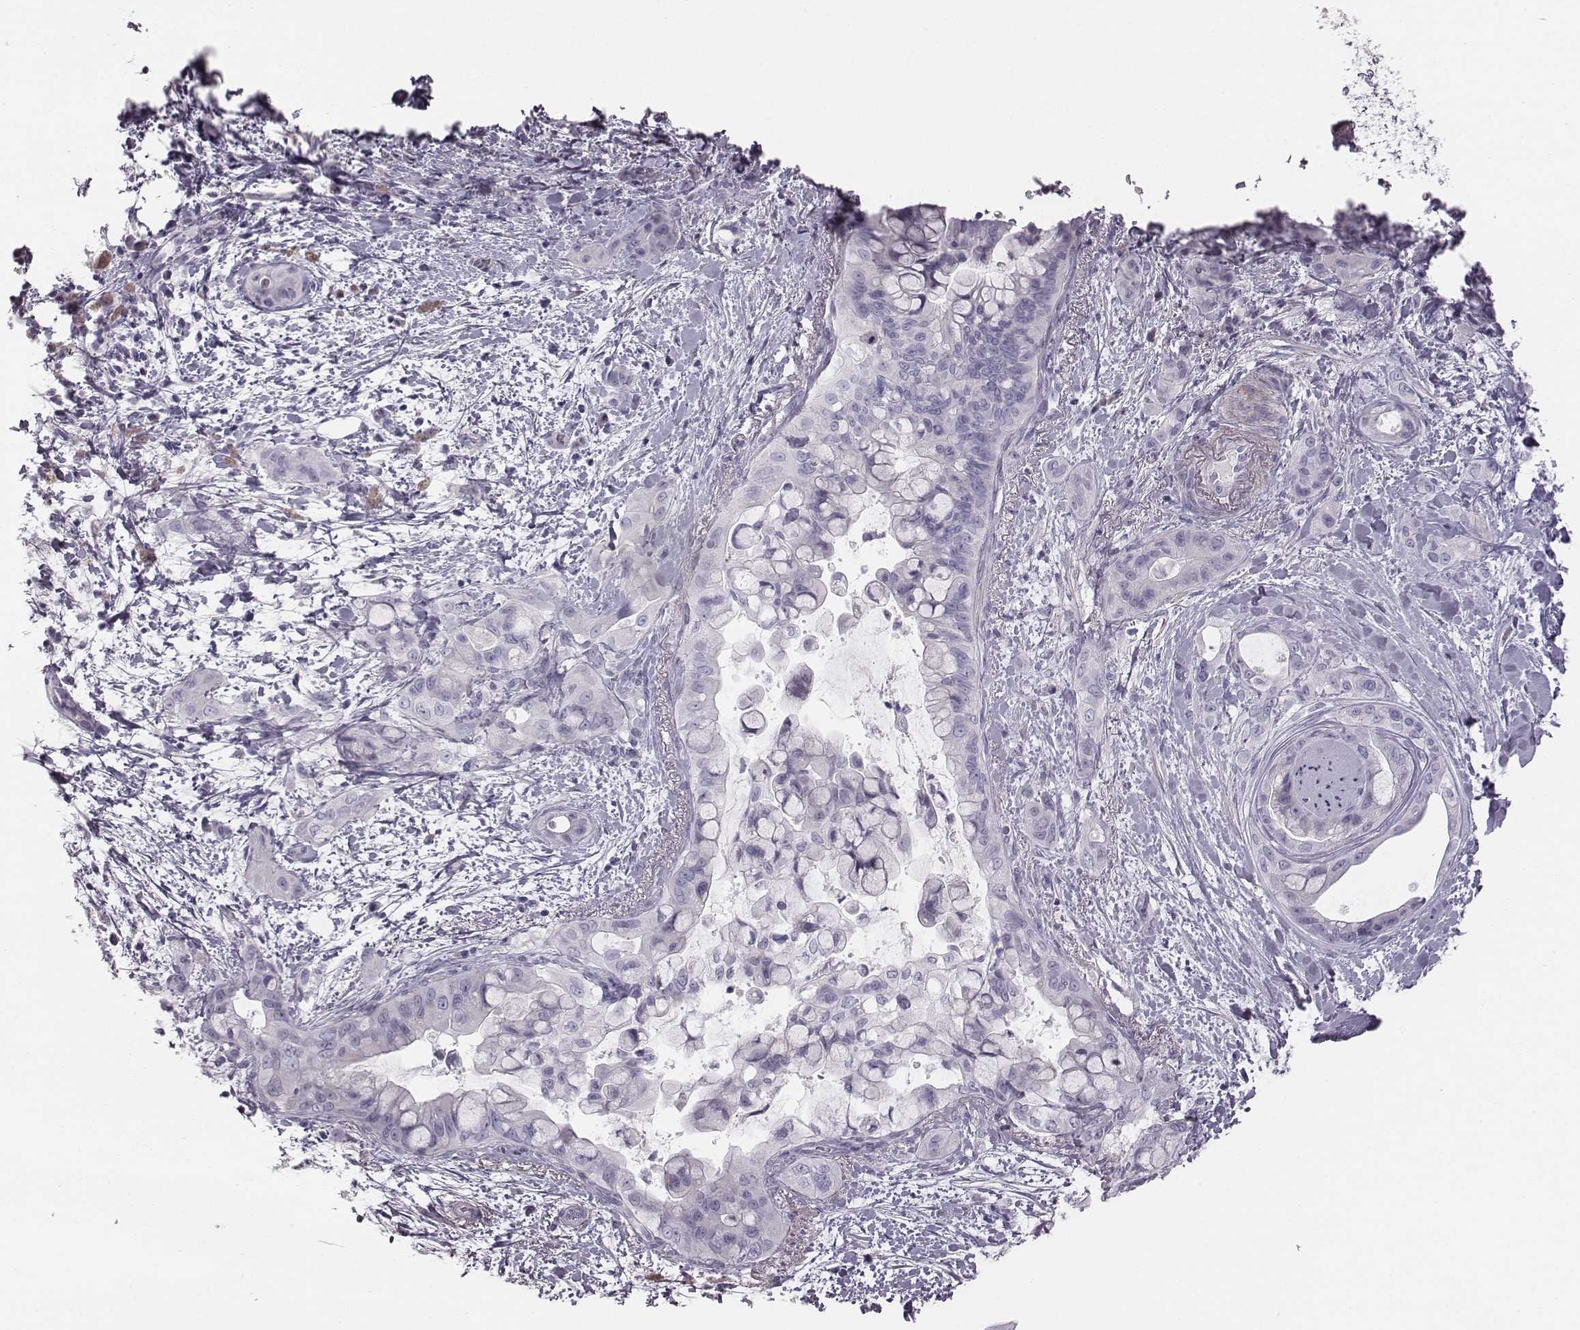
{"staining": {"intensity": "negative", "quantity": "none", "location": "none"}, "tissue": "pancreatic cancer", "cell_type": "Tumor cells", "image_type": "cancer", "snomed": [{"axis": "morphology", "description": "Adenocarcinoma, NOS"}, {"axis": "topography", "description": "Pancreas"}], "caption": "High magnification brightfield microscopy of pancreatic cancer (adenocarcinoma) stained with DAB (3,3'-diaminobenzidine) (brown) and counterstained with hematoxylin (blue): tumor cells show no significant positivity. (Immunohistochemistry (ihc), brightfield microscopy, high magnification).", "gene": "CRISP1", "patient": {"sex": "male", "age": 71}}